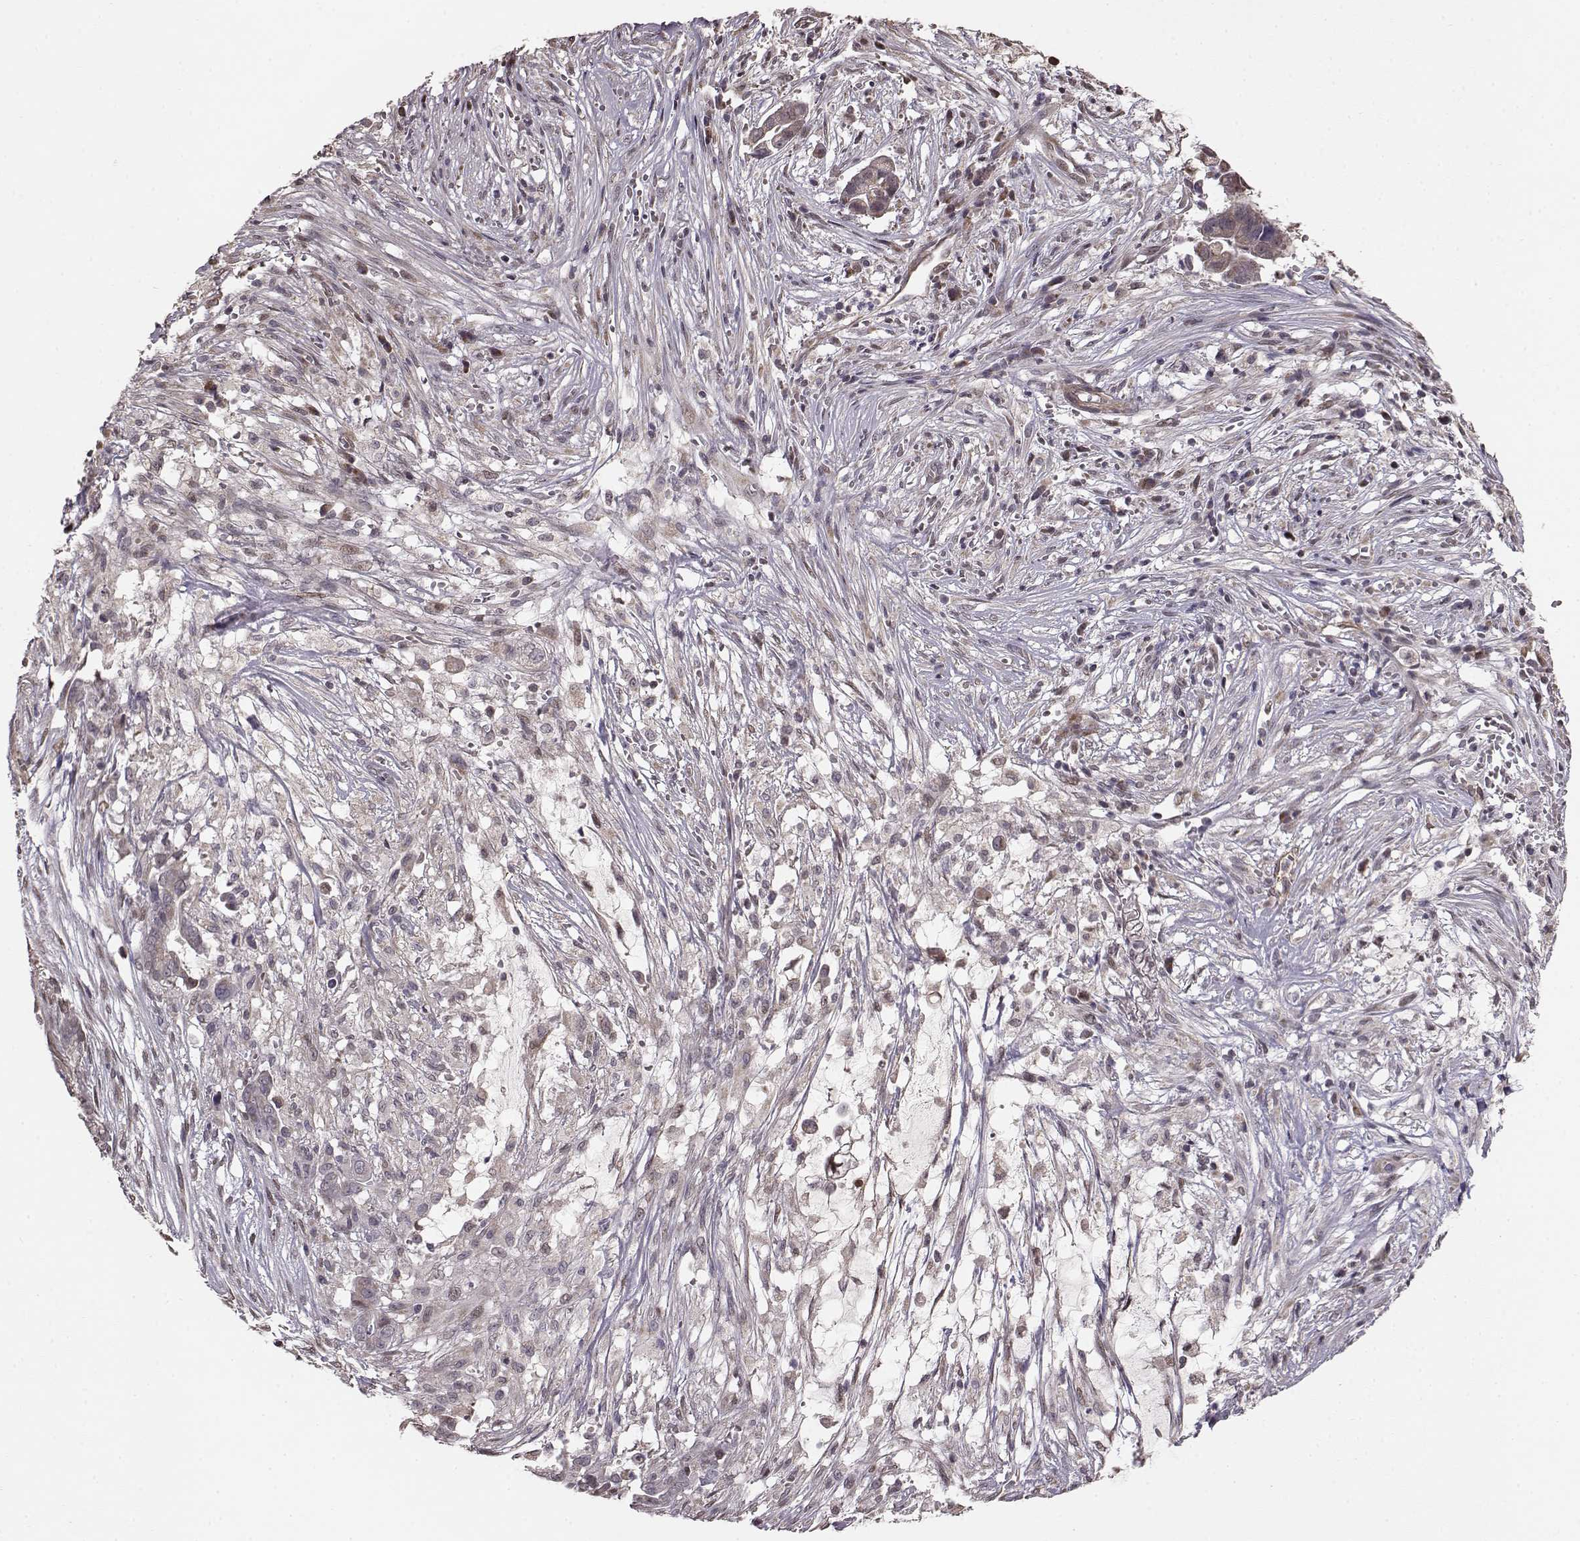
{"staining": {"intensity": "negative", "quantity": "none", "location": "none"}, "tissue": "pancreatic cancer", "cell_type": "Tumor cells", "image_type": "cancer", "snomed": [{"axis": "morphology", "description": "Adenocarcinoma, NOS"}, {"axis": "topography", "description": "Pancreas"}], "caption": "Pancreatic adenocarcinoma stained for a protein using immunohistochemistry (IHC) demonstrates no expression tumor cells.", "gene": "BACH2", "patient": {"sex": "male", "age": 61}}